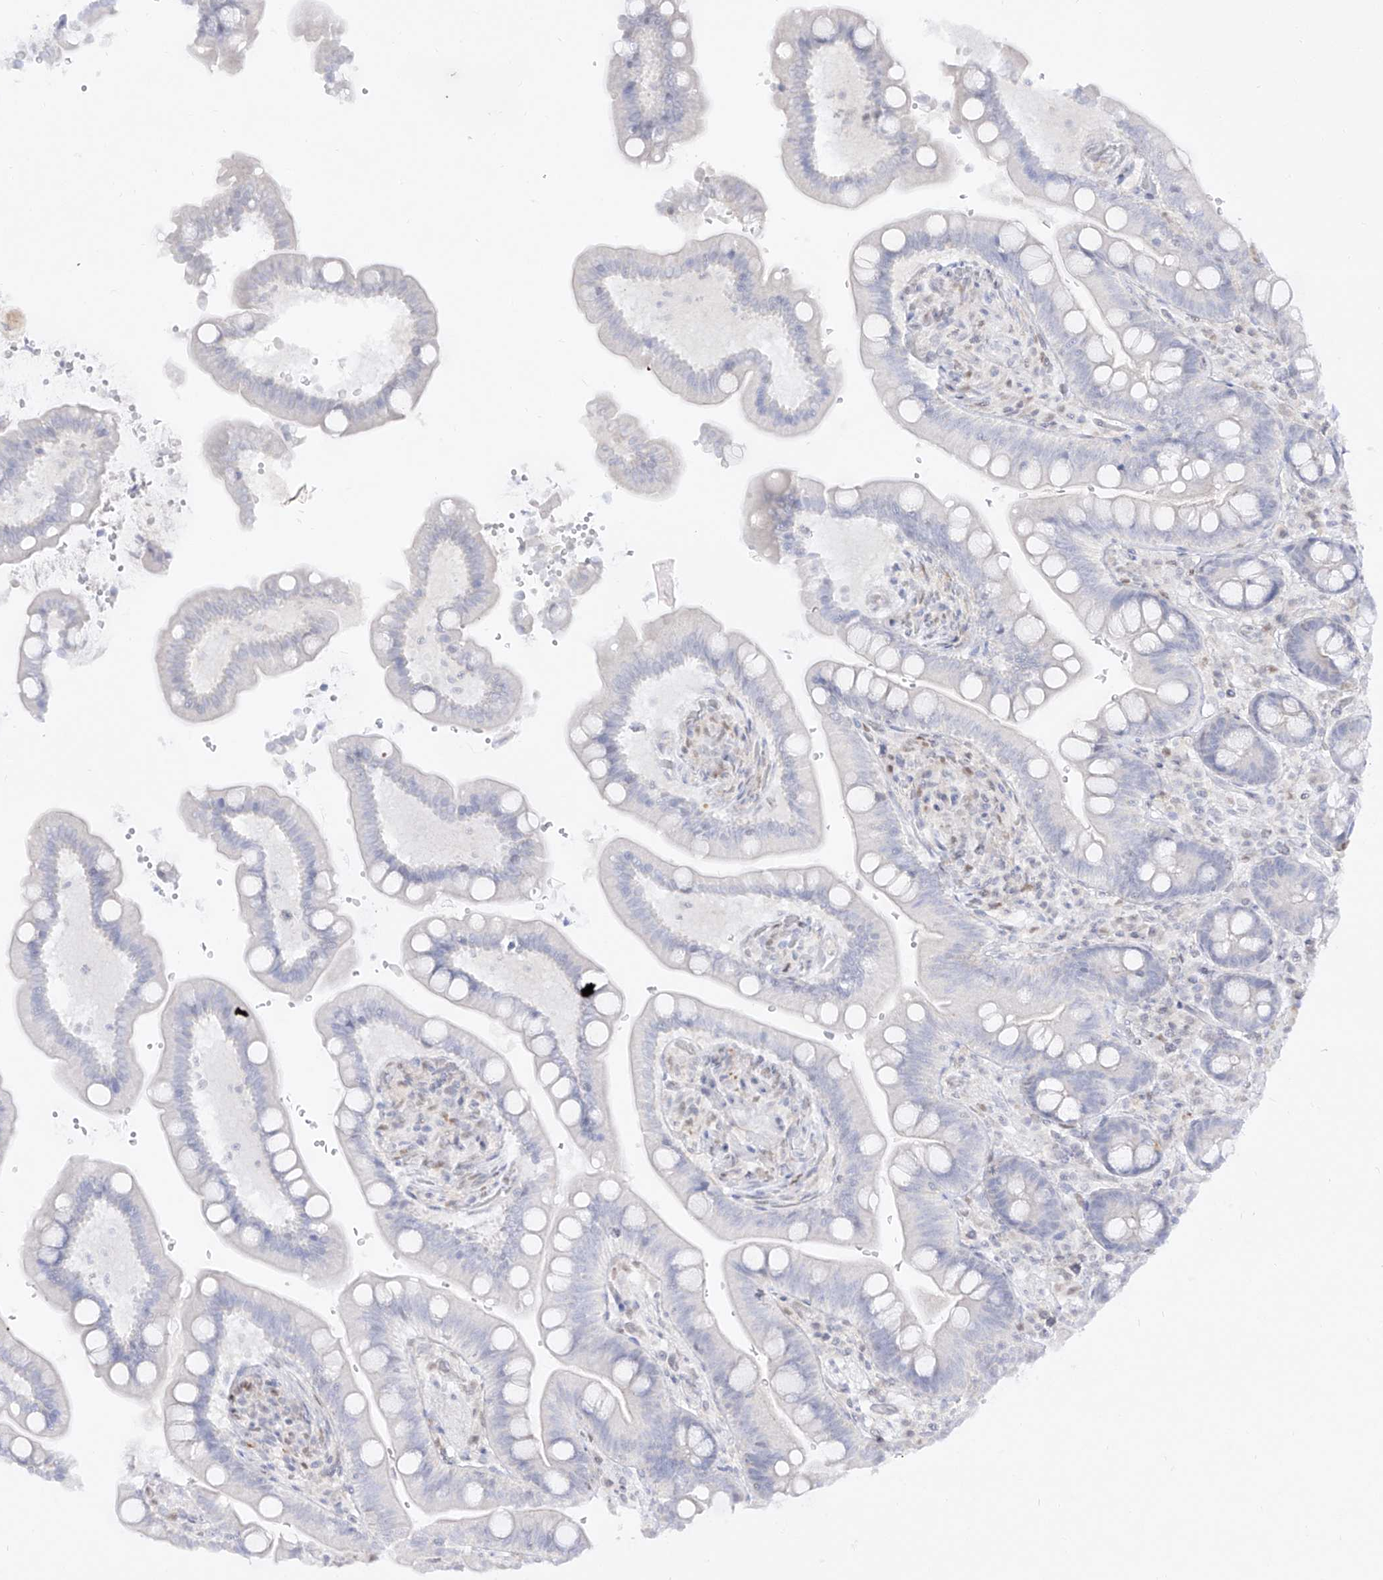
{"staining": {"intensity": "negative", "quantity": "none", "location": "none"}, "tissue": "colon", "cell_type": "Endothelial cells", "image_type": "normal", "snomed": [{"axis": "morphology", "description": "Normal tissue, NOS"}, {"axis": "topography", "description": "Smooth muscle"}, {"axis": "topography", "description": "Colon"}], "caption": "Endothelial cells are negative for brown protein staining in unremarkable colon. Nuclei are stained in blue.", "gene": "DMKN", "patient": {"sex": "male", "age": 73}}